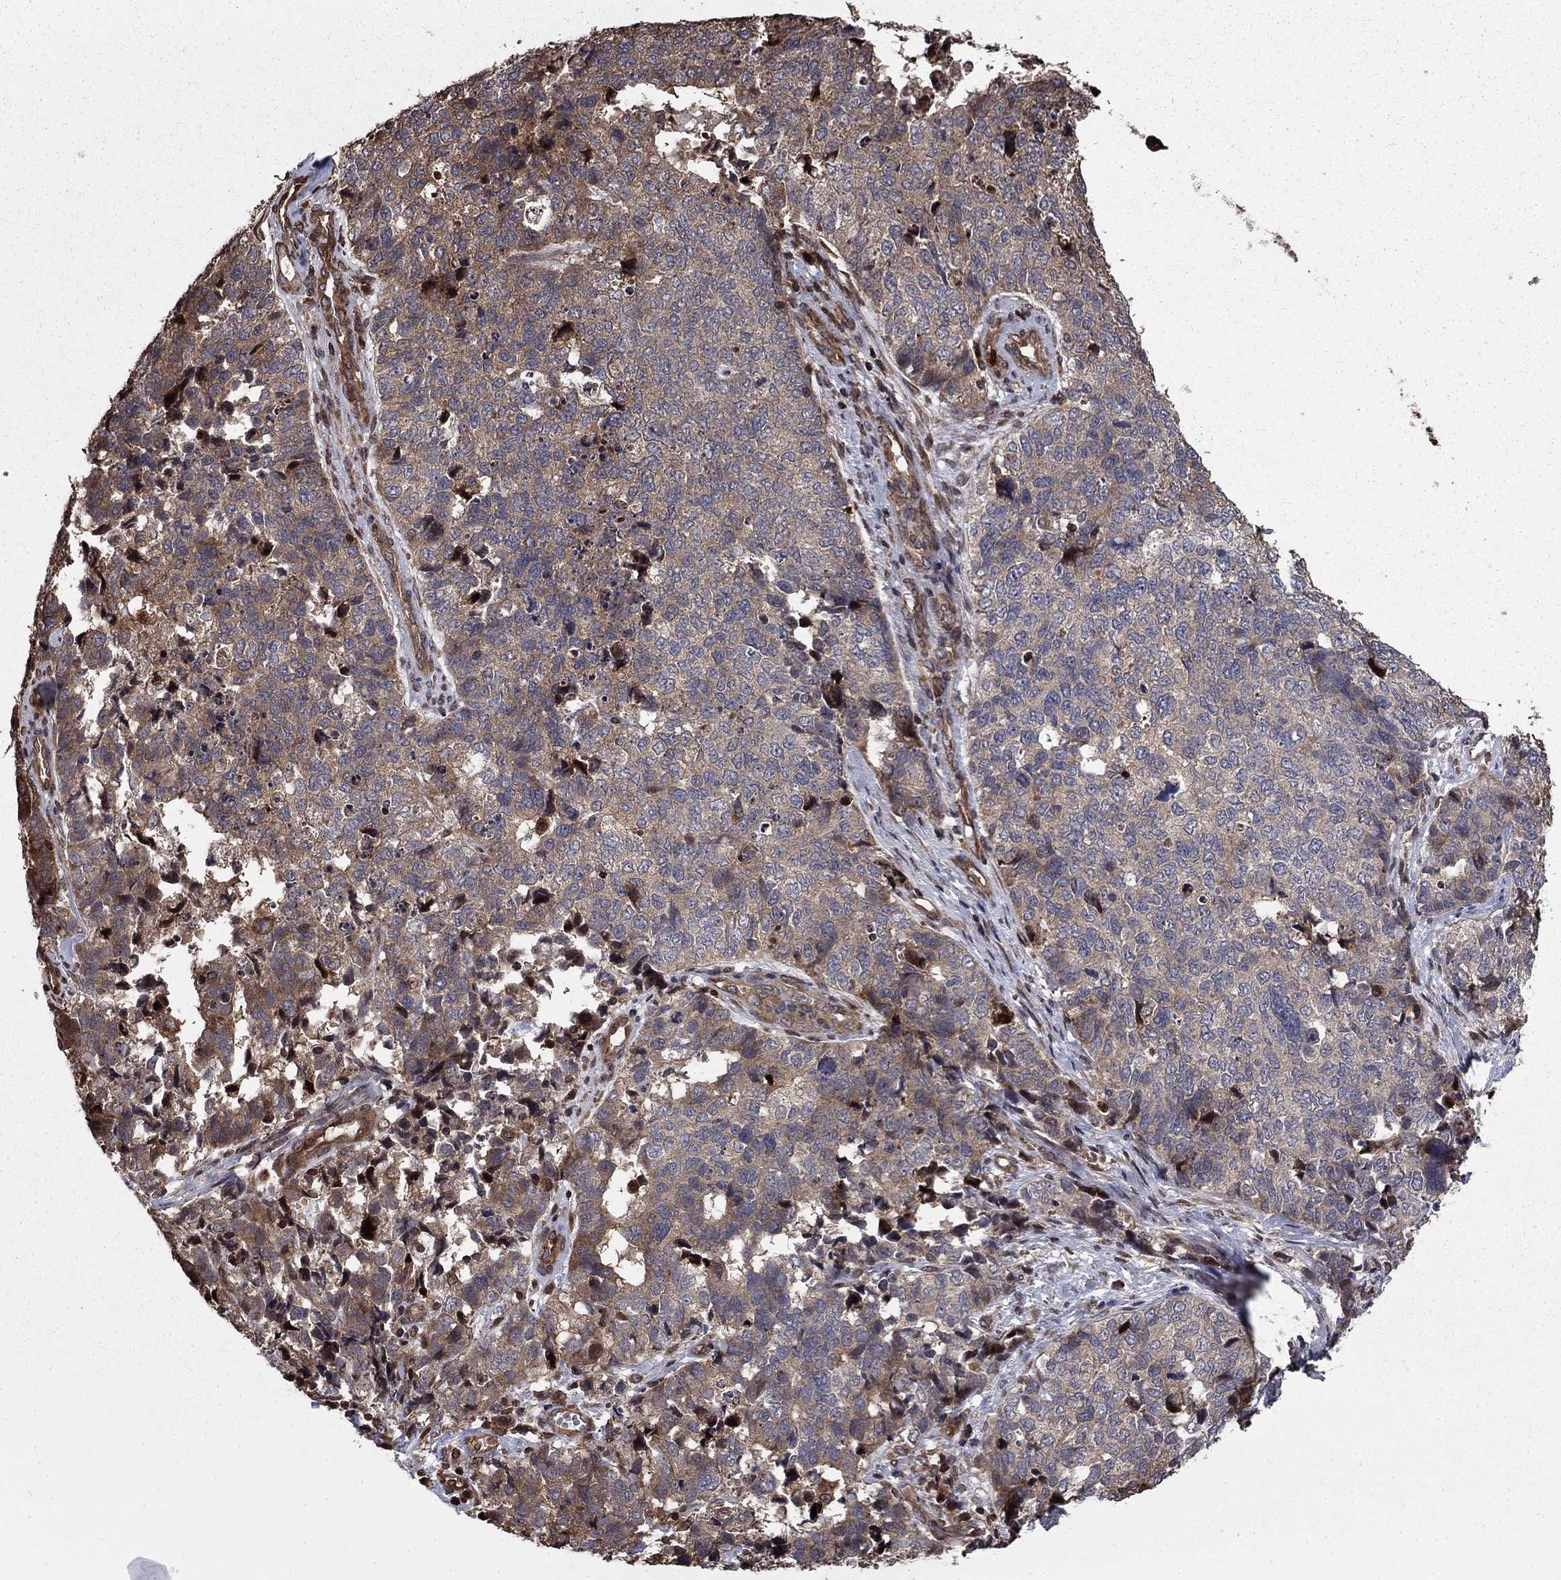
{"staining": {"intensity": "weak", "quantity": "<25%", "location": "cytoplasmic/membranous"}, "tissue": "cervical cancer", "cell_type": "Tumor cells", "image_type": "cancer", "snomed": [{"axis": "morphology", "description": "Squamous cell carcinoma, NOS"}, {"axis": "topography", "description": "Cervix"}], "caption": "A histopathology image of squamous cell carcinoma (cervical) stained for a protein reveals no brown staining in tumor cells.", "gene": "GYG1", "patient": {"sex": "female", "age": 63}}